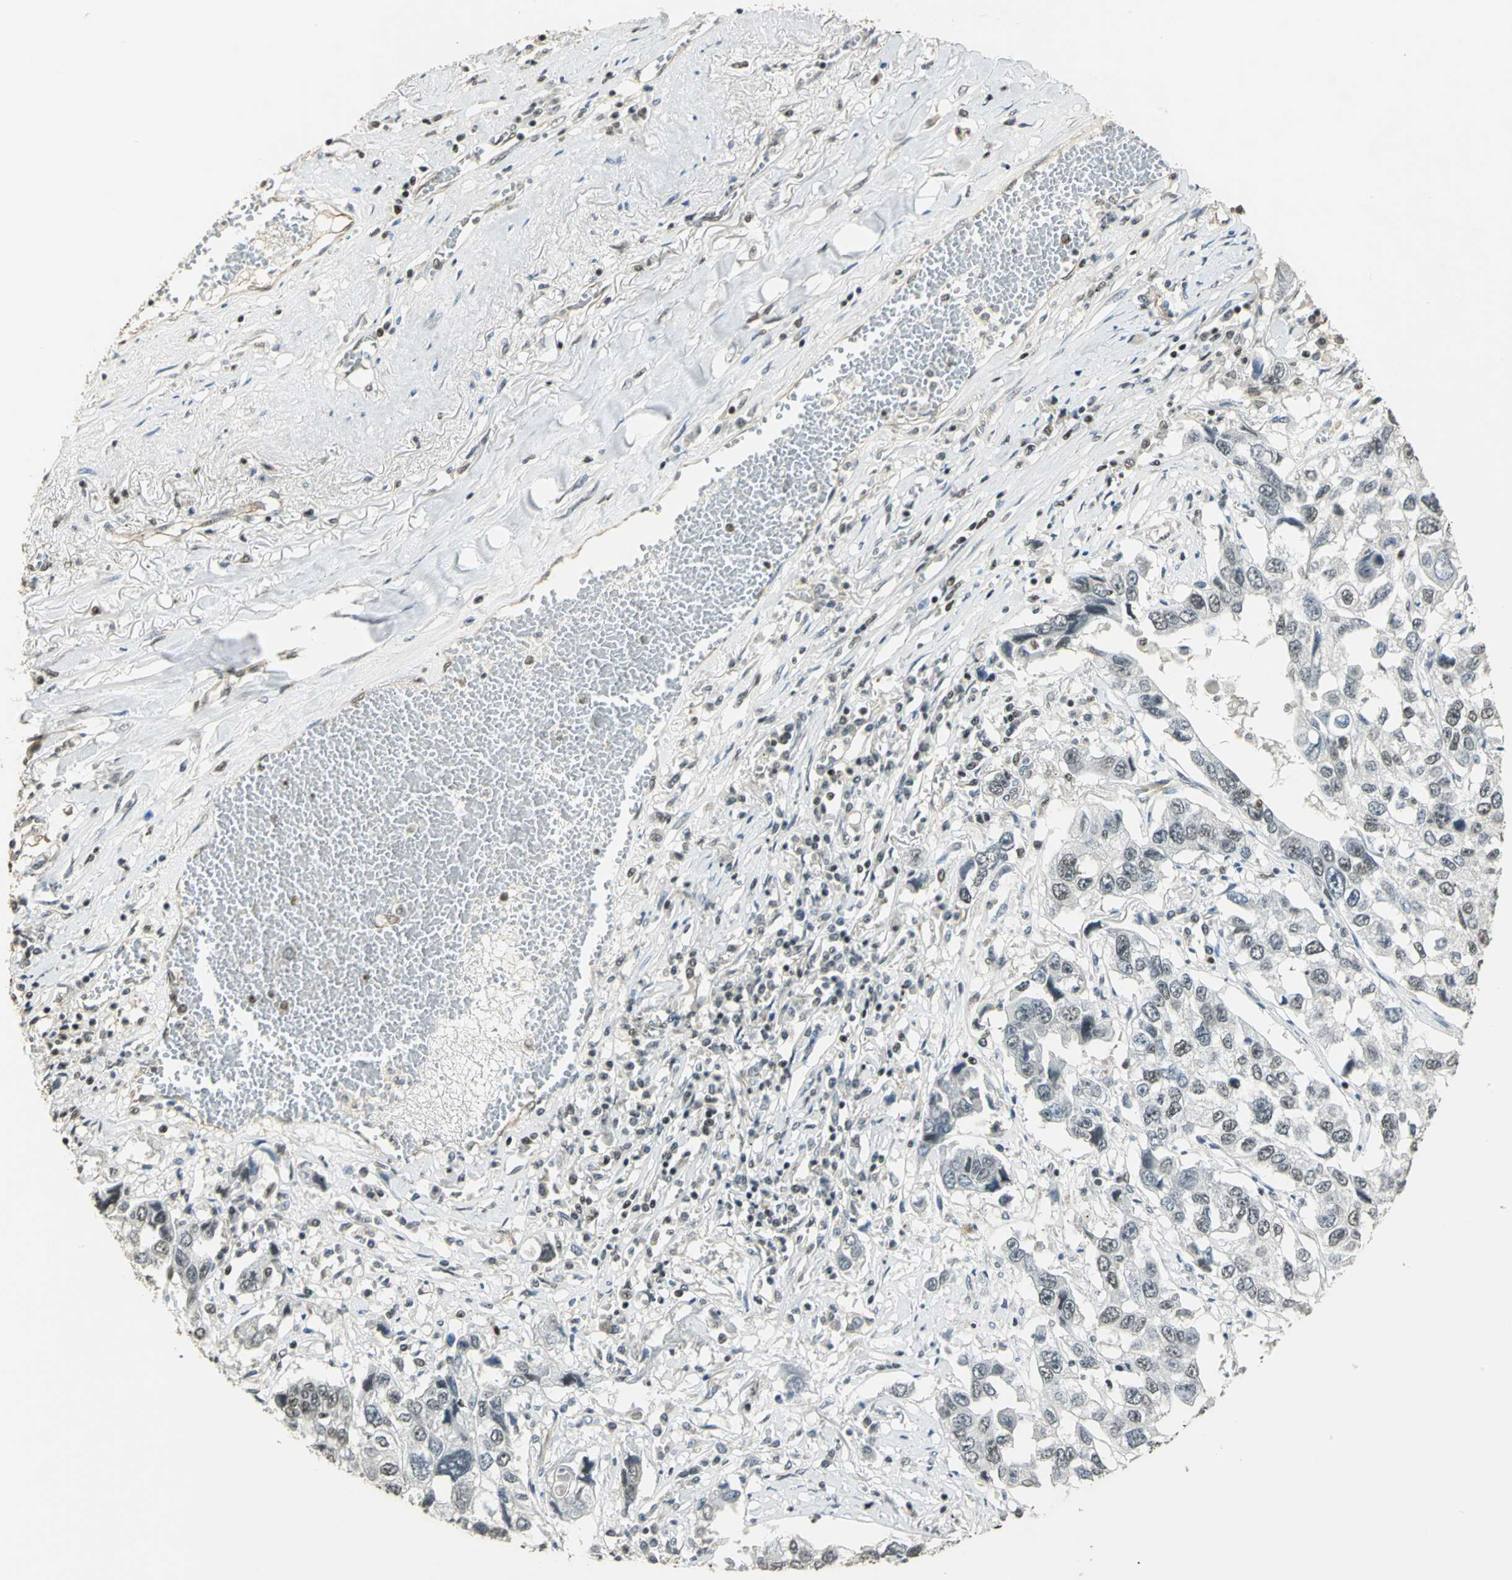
{"staining": {"intensity": "negative", "quantity": "none", "location": "none"}, "tissue": "lung cancer", "cell_type": "Tumor cells", "image_type": "cancer", "snomed": [{"axis": "morphology", "description": "Squamous cell carcinoma, NOS"}, {"axis": "topography", "description": "Lung"}], "caption": "This is an immunohistochemistry photomicrograph of human lung squamous cell carcinoma. There is no expression in tumor cells.", "gene": "ELF1", "patient": {"sex": "male", "age": 71}}